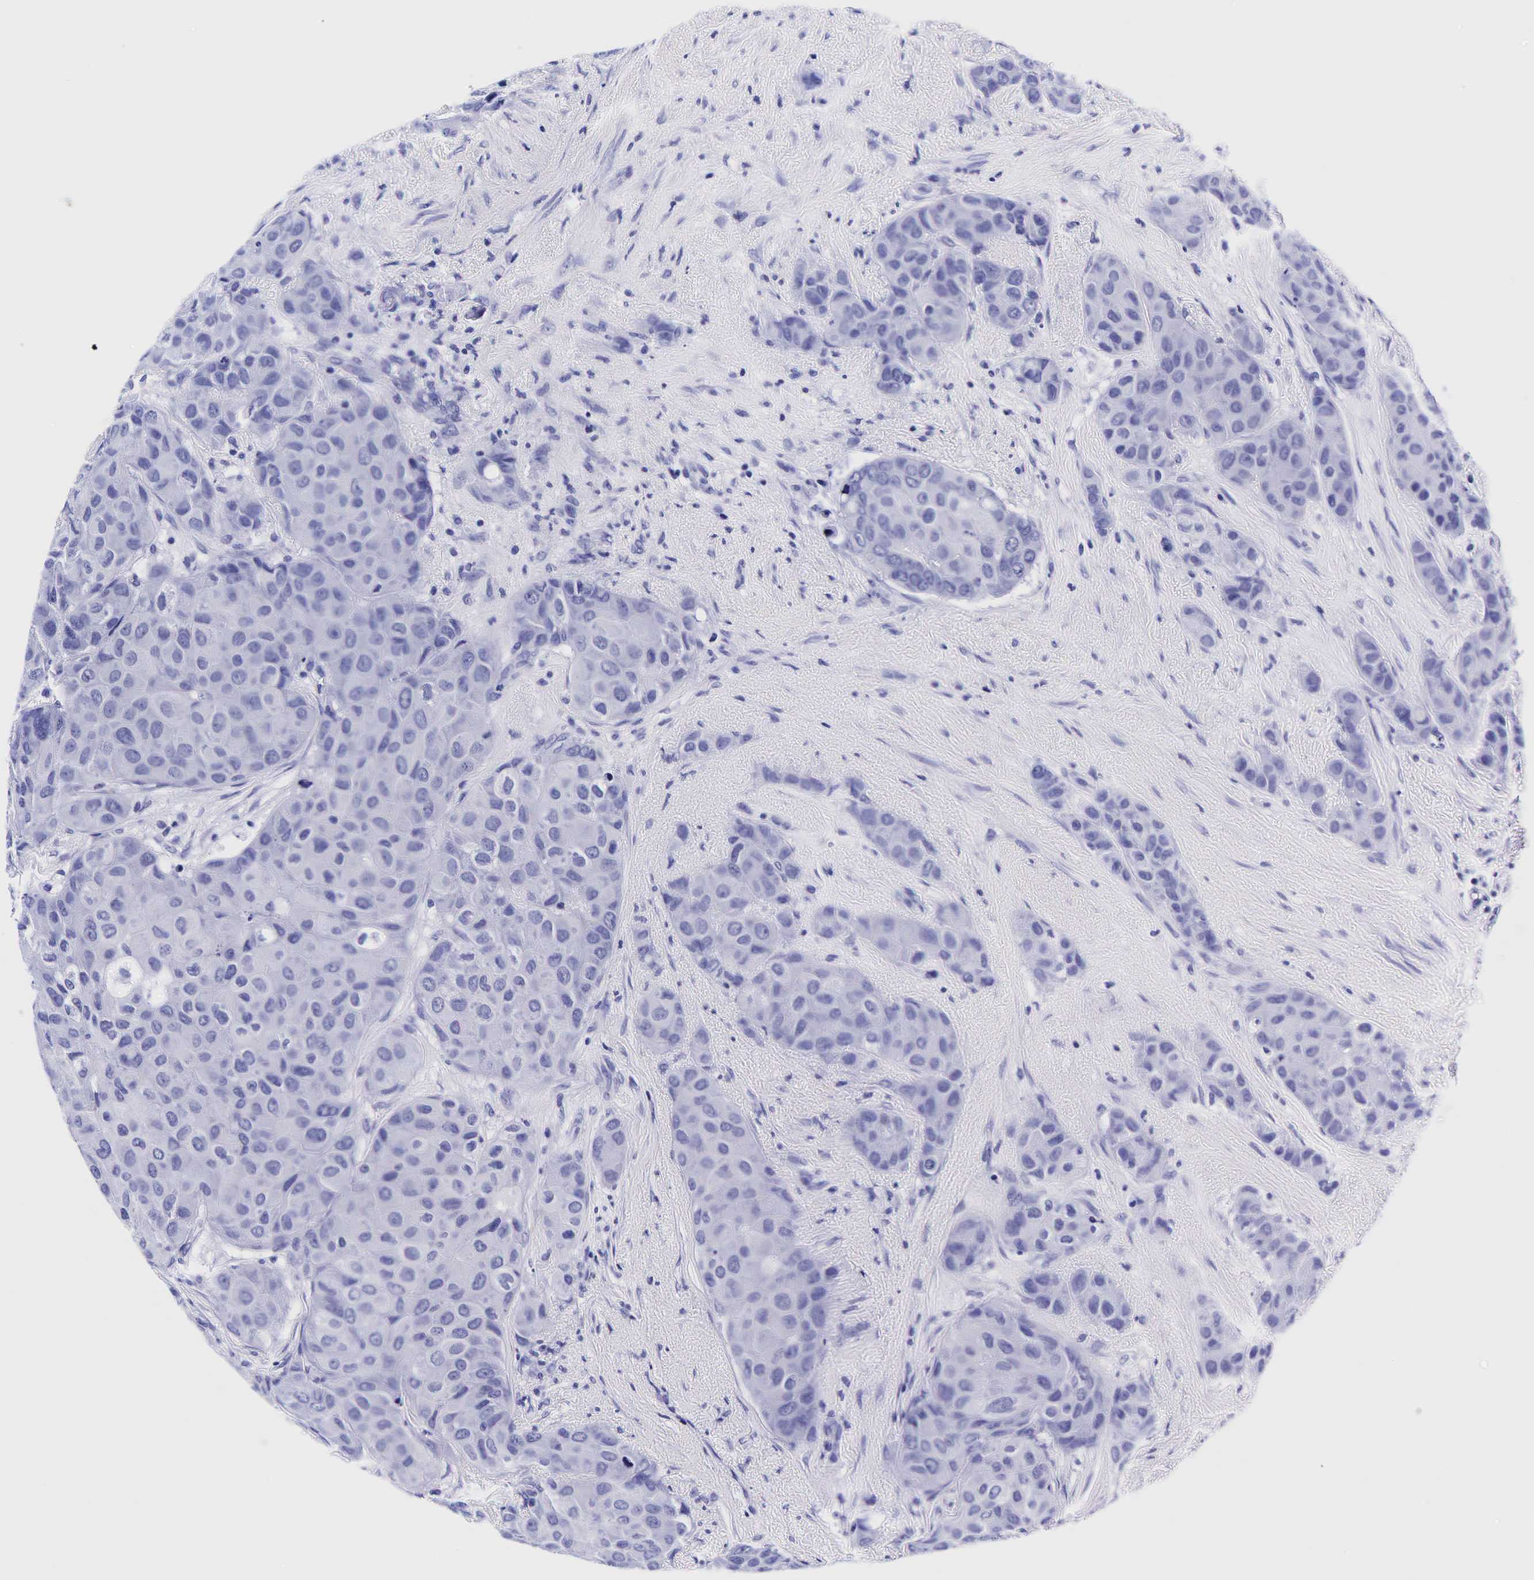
{"staining": {"intensity": "negative", "quantity": "none", "location": "none"}, "tissue": "breast cancer", "cell_type": "Tumor cells", "image_type": "cancer", "snomed": [{"axis": "morphology", "description": "Duct carcinoma"}, {"axis": "topography", "description": "Breast"}], "caption": "Image shows no significant protein expression in tumor cells of breast cancer.", "gene": "GCG", "patient": {"sex": "female", "age": 68}}